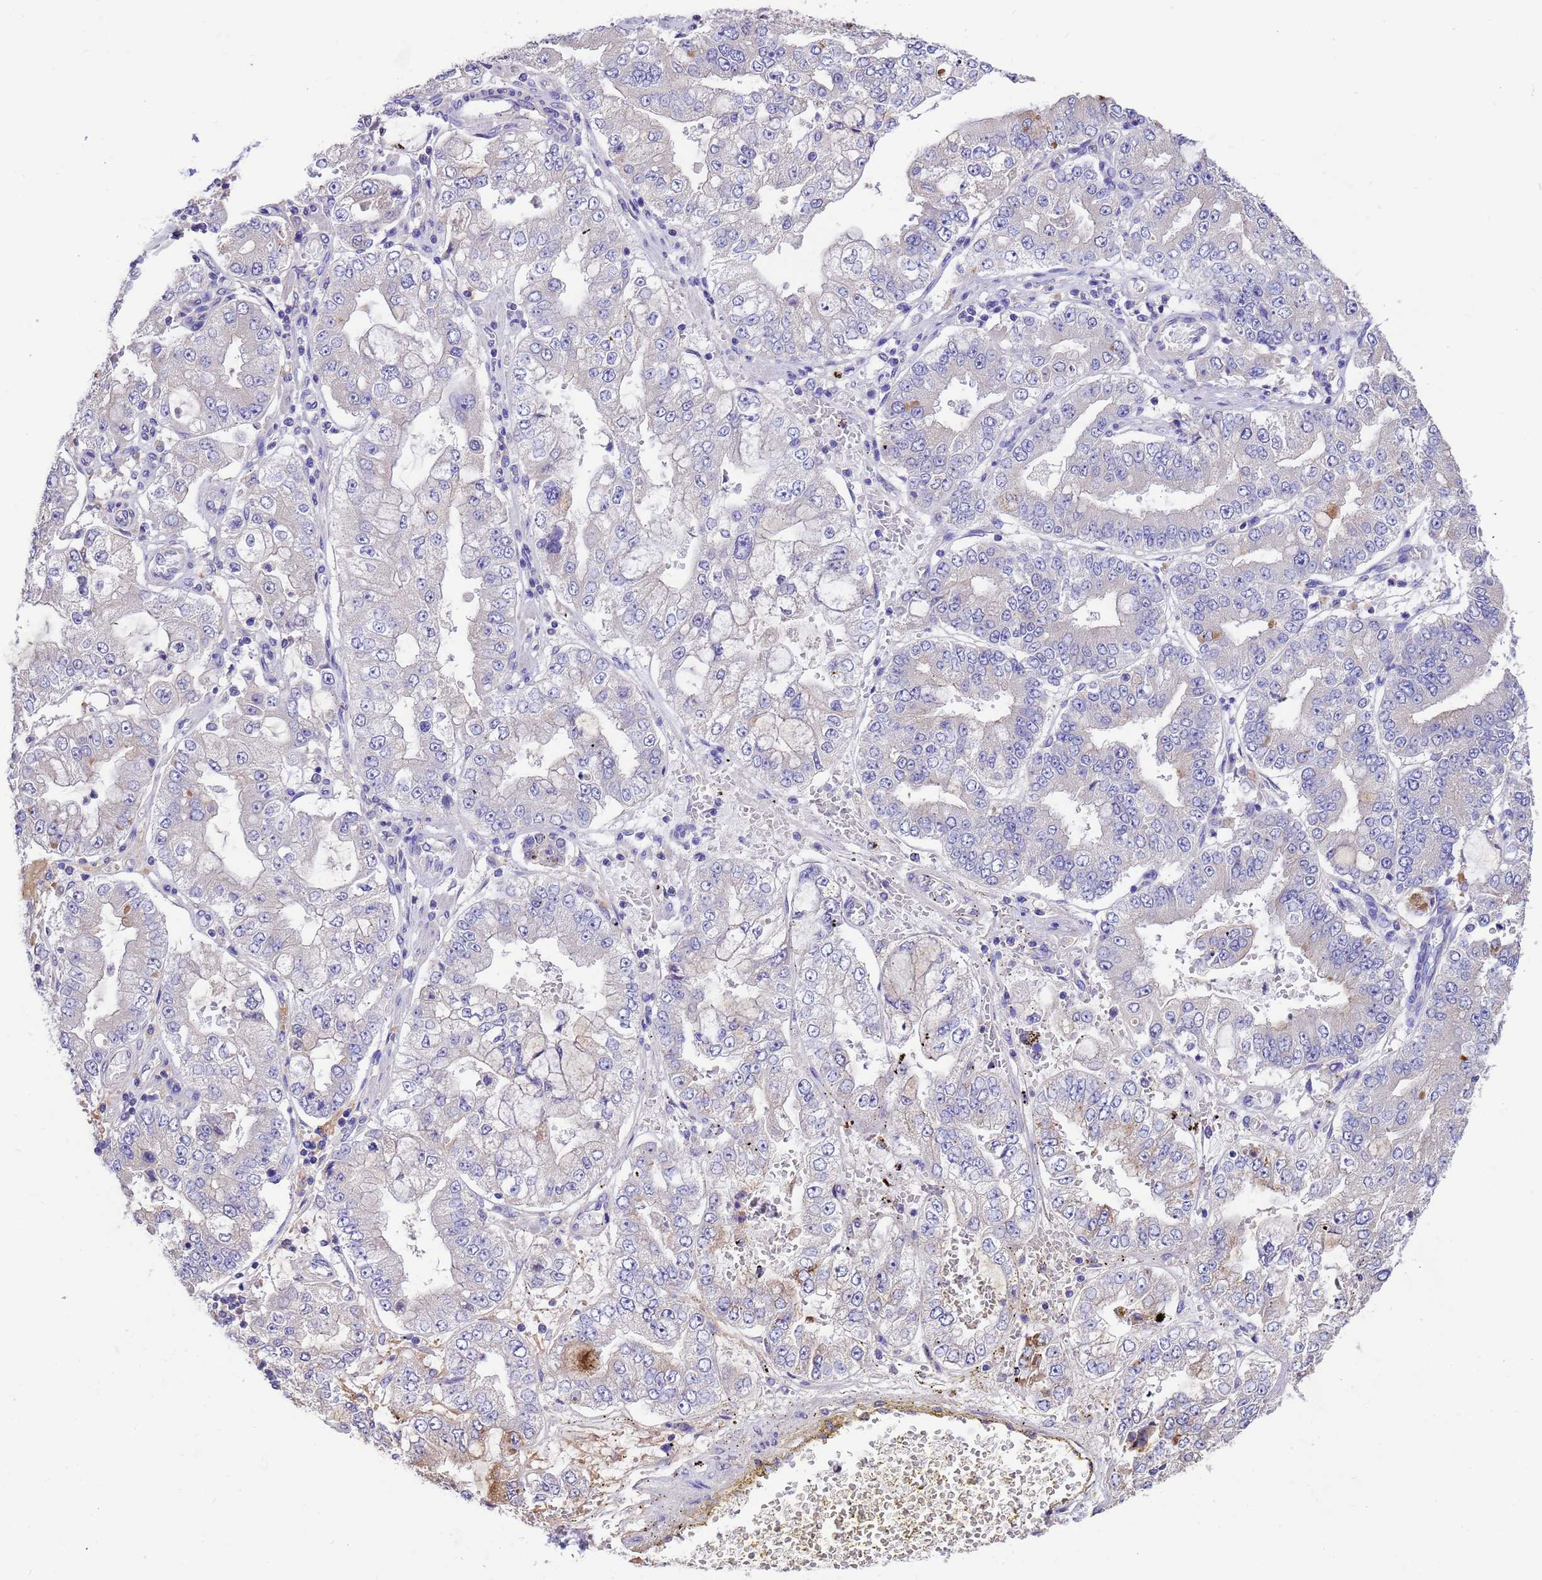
{"staining": {"intensity": "negative", "quantity": "none", "location": "none"}, "tissue": "stomach cancer", "cell_type": "Tumor cells", "image_type": "cancer", "snomed": [{"axis": "morphology", "description": "Adenocarcinoma, NOS"}, {"axis": "topography", "description": "Stomach"}], "caption": "IHC photomicrograph of human stomach cancer stained for a protein (brown), which demonstrates no expression in tumor cells. (DAB (3,3'-diaminobenzidine) immunohistochemistry with hematoxylin counter stain).", "gene": "SRL", "patient": {"sex": "male", "age": 76}}